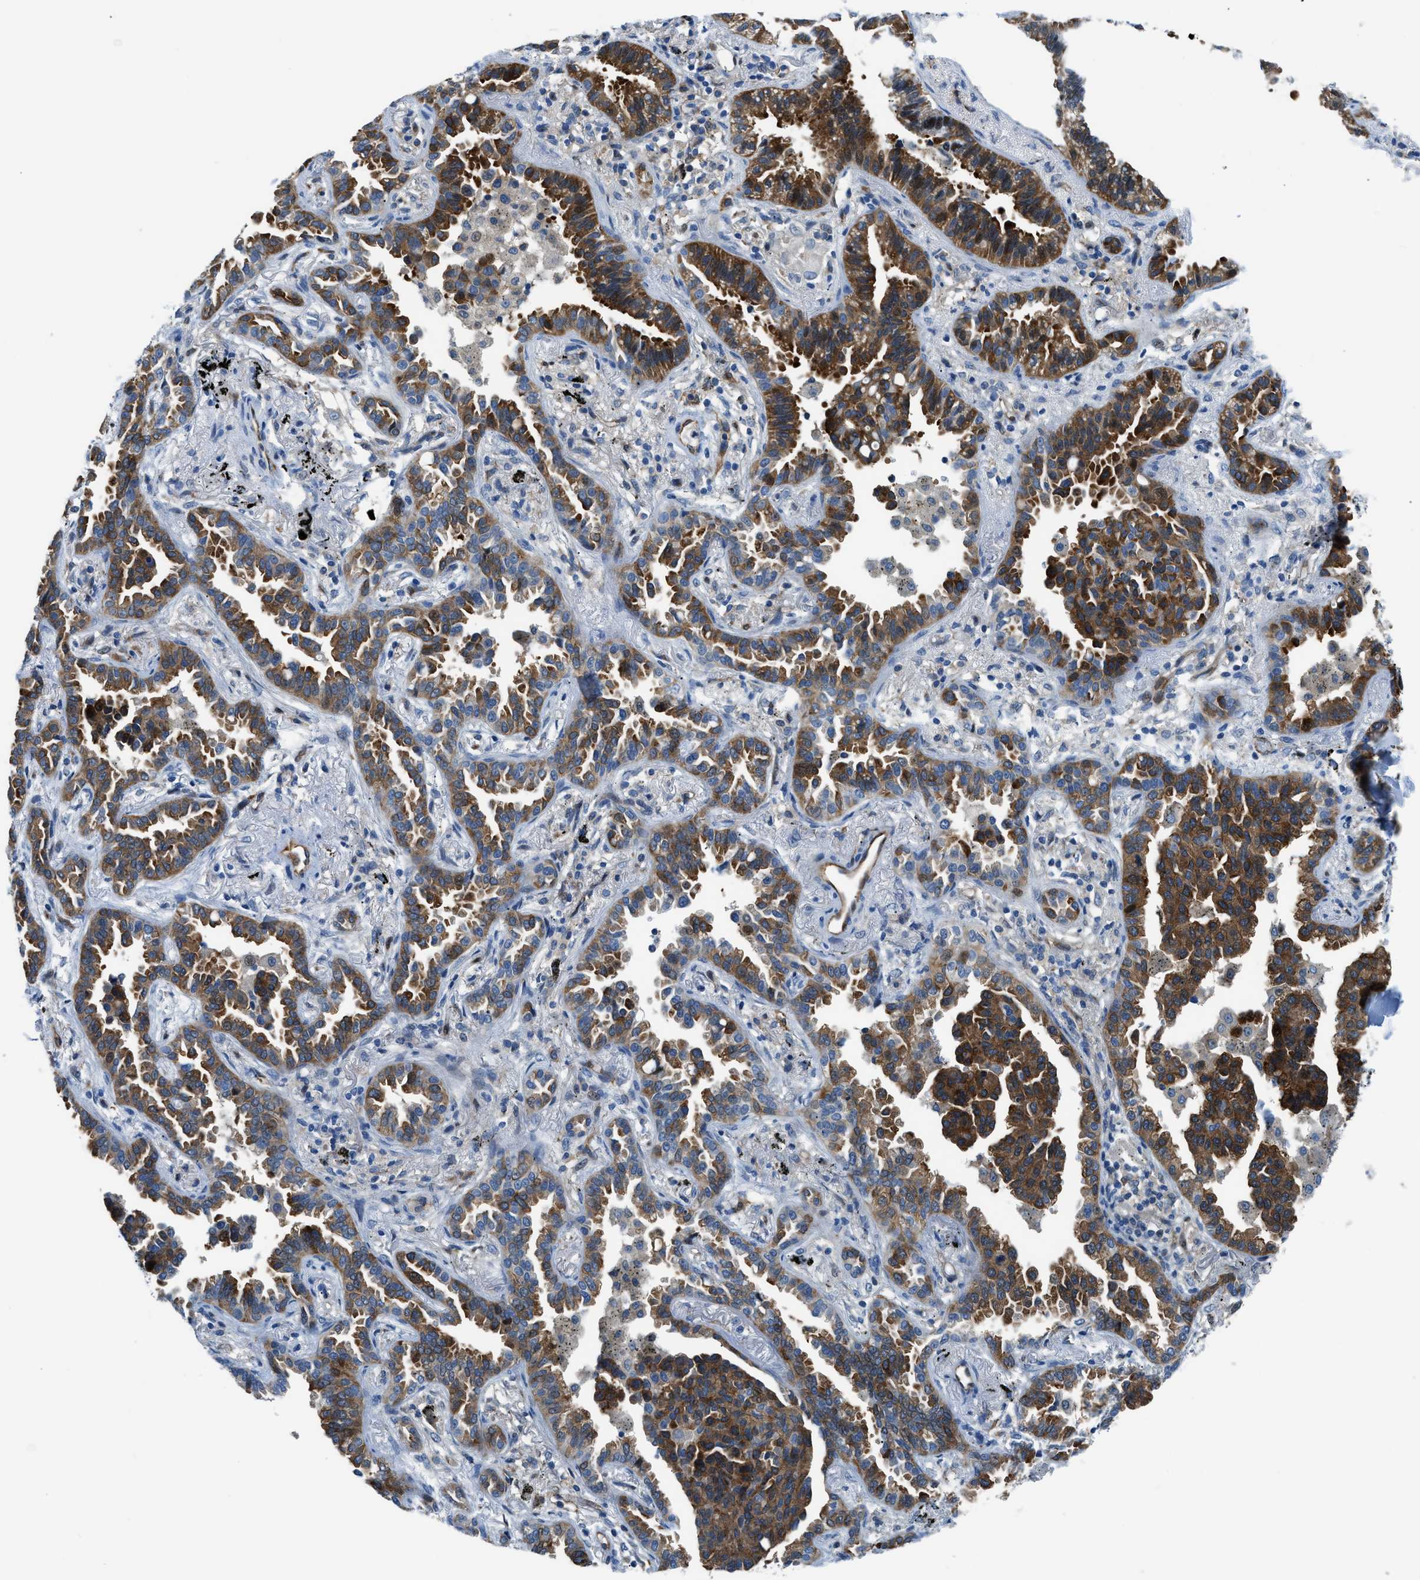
{"staining": {"intensity": "strong", "quantity": "25%-75%", "location": "cytoplasmic/membranous"}, "tissue": "lung cancer", "cell_type": "Tumor cells", "image_type": "cancer", "snomed": [{"axis": "morphology", "description": "Normal tissue, NOS"}, {"axis": "morphology", "description": "Adenocarcinoma, NOS"}, {"axis": "topography", "description": "Lung"}], "caption": "Immunohistochemistry (IHC) staining of adenocarcinoma (lung), which exhibits high levels of strong cytoplasmic/membranous expression in about 25%-75% of tumor cells indicating strong cytoplasmic/membranous protein staining. The staining was performed using DAB (3,3'-diaminobenzidine) (brown) for protein detection and nuclei were counterstained in hematoxylin (blue).", "gene": "YWHAE", "patient": {"sex": "male", "age": 59}}